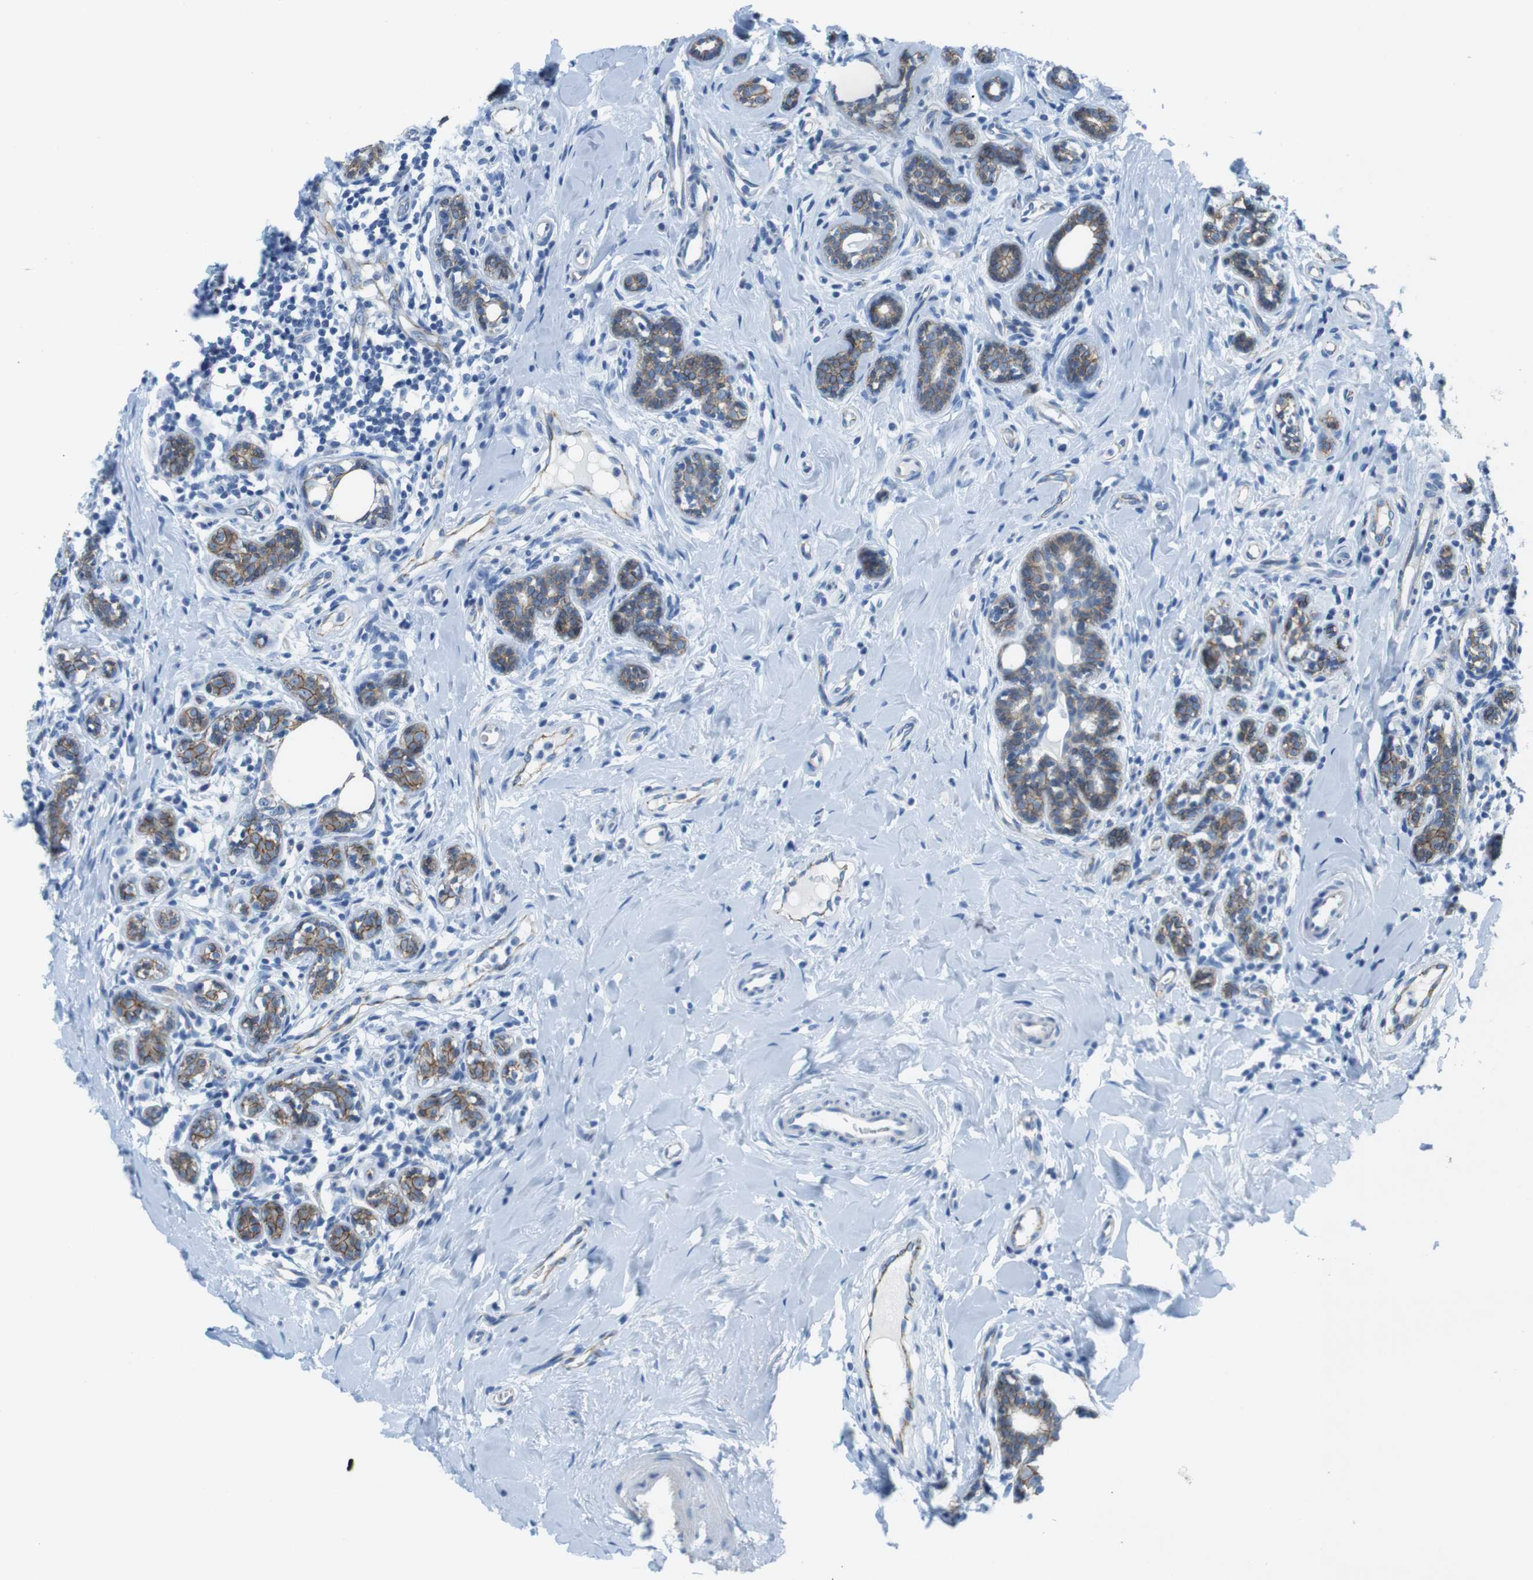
{"staining": {"intensity": "moderate", "quantity": ">75%", "location": "cytoplasmic/membranous"}, "tissue": "breast cancer", "cell_type": "Tumor cells", "image_type": "cancer", "snomed": [{"axis": "morphology", "description": "Normal tissue, NOS"}, {"axis": "morphology", "description": "Duct carcinoma"}, {"axis": "topography", "description": "Breast"}], "caption": "Breast cancer (intraductal carcinoma) tissue shows moderate cytoplasmic/membranous staining in approximately >75% of tumor cells", "gene": "SLC6A6", "patient": {"sex": "female", "age": 40}}